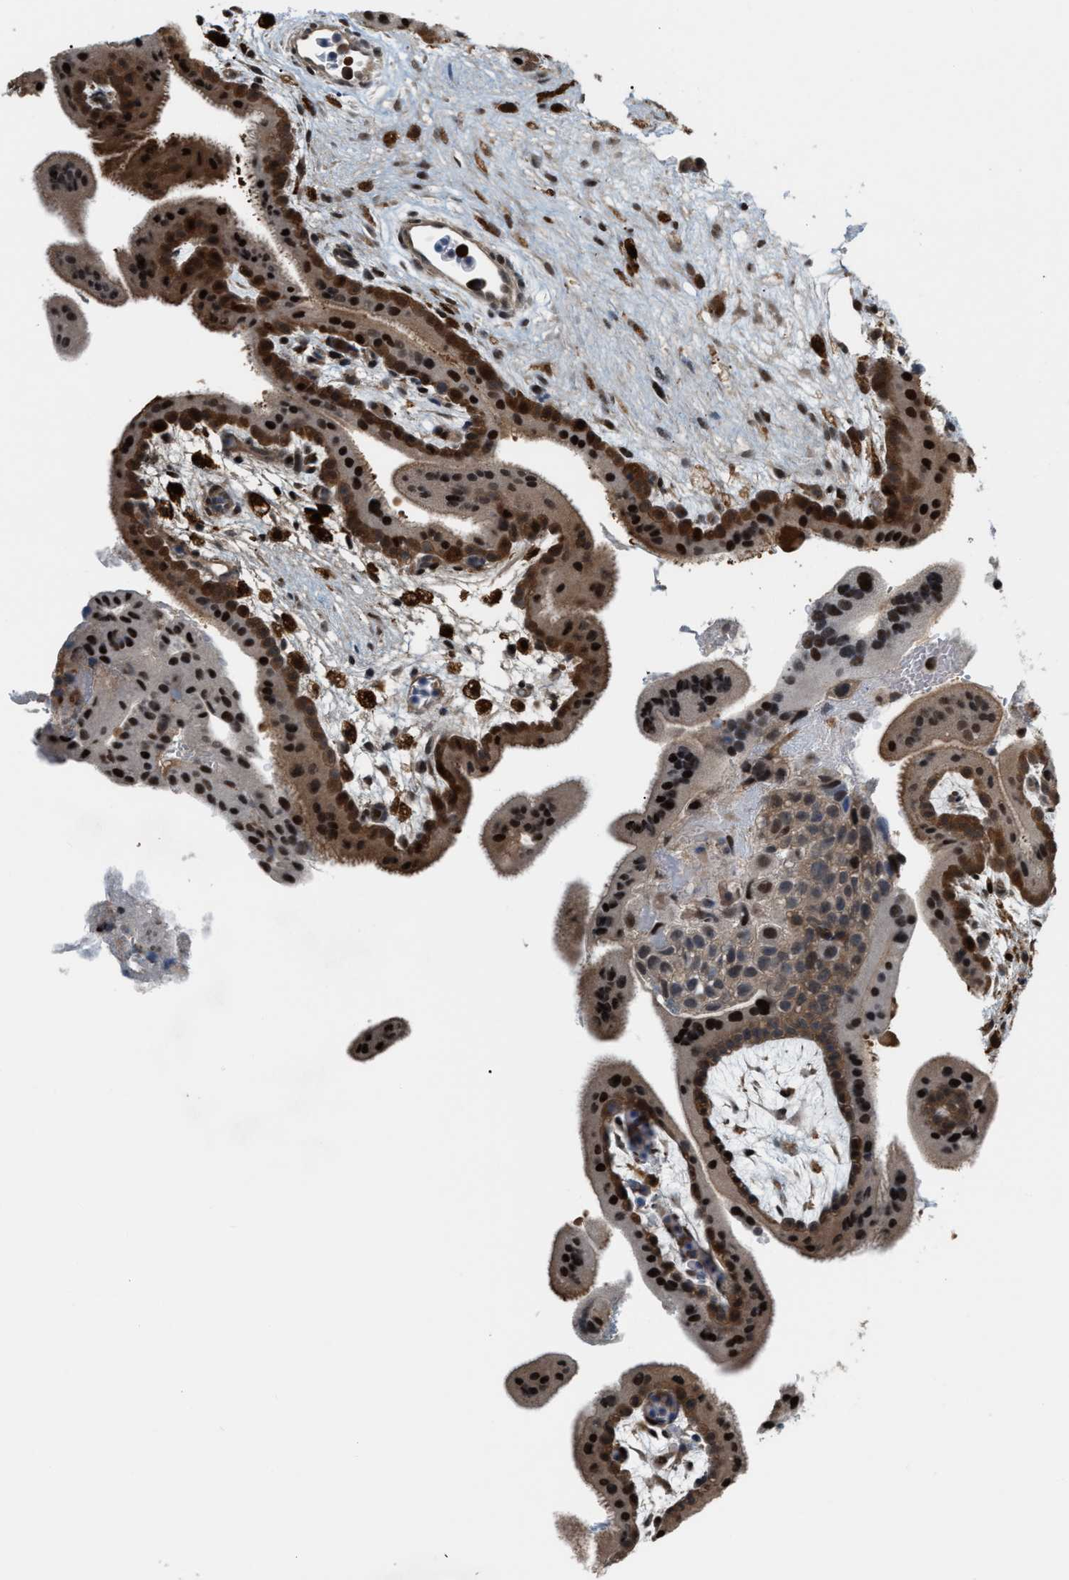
{"staining": {"intensity": "moderate", "quantity": ">75%", "location": "cytoplasmic/membranous,nuclear"}, "tissue": "placenta", "cell_type": "Decidual cells", "image_type": "normal", "snomed": [{"axis": "morphology", "description": "Normal tissue, NOS"}, {"axis": "topography", "description": "Placenta"}], "caption": "An IHC histopathology image of normal tissue is shown. Protein staining in brown labels moderate cytoplasmic/membranous,nuclear positivity in placenta within decidual cells. (DAB (3,3'-diaminobenzidine) IHC with brightfield microscopy, high magnification).", "gene": "RFFL", "patient": {"sex": "female", "age": 35}}